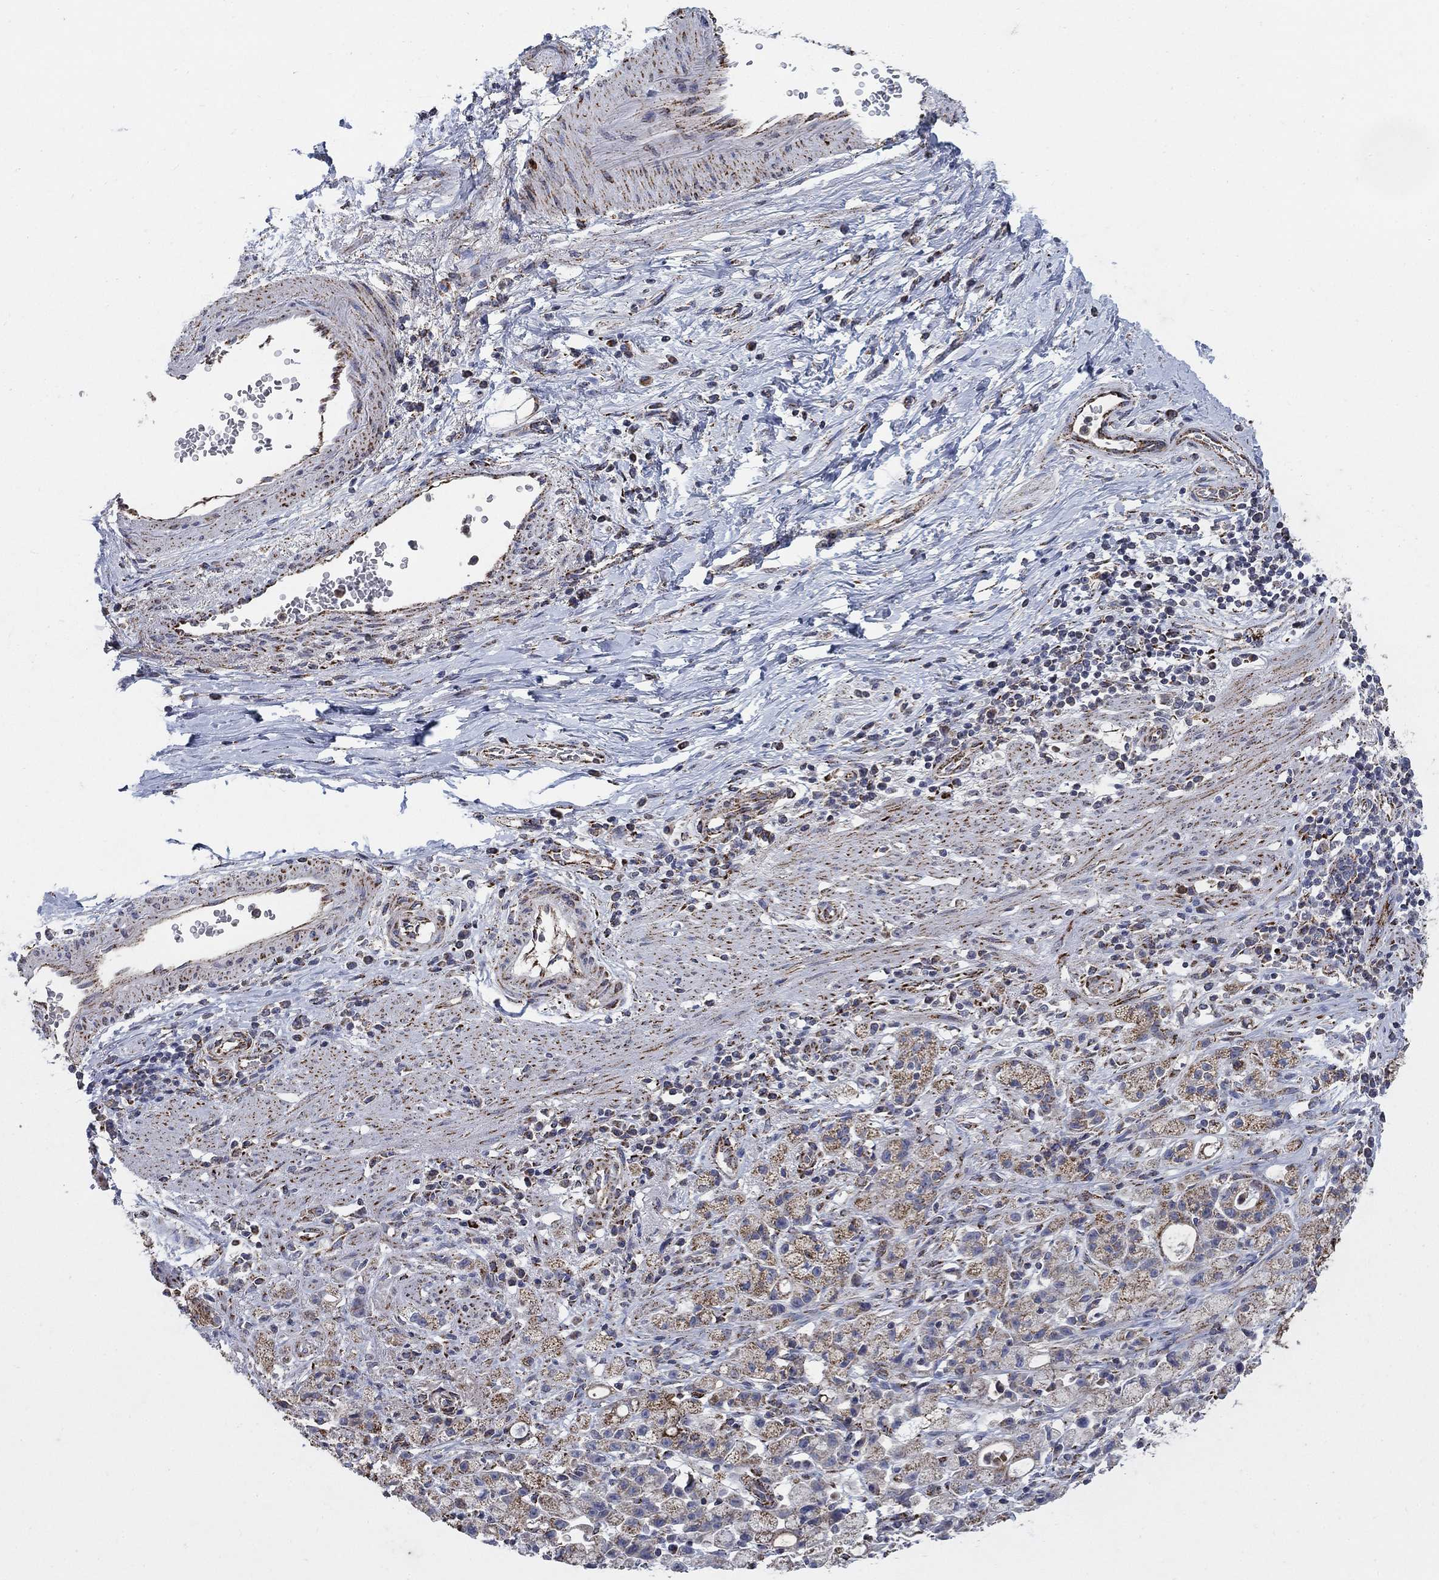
{"staining": {"intensity": "strong", "quantity": "<25%", "location": "cytoplasmic/membranous"}, "tissue": "stomach cancer", "cell_type": "Tumor cells", "image_type": "cancer", "snomed": [{"axis": "morphology", "description": "Adenocarcinoma, NOS"}, {"axis": "topography", "description": "Stomach"}], "caption": "Stomach adenocarcinoma tissue exhibits strong cytoplasmic/membranous expression in approximately <25% of tumor cells, visualized by immunohistochemistry. Using DAB (brown) and hematoxylin (blue) stains, captured at high magnification using brightfield microscopy.", "gene": "PNPLA2", "patient": {"sex": "male", "age": 58}}